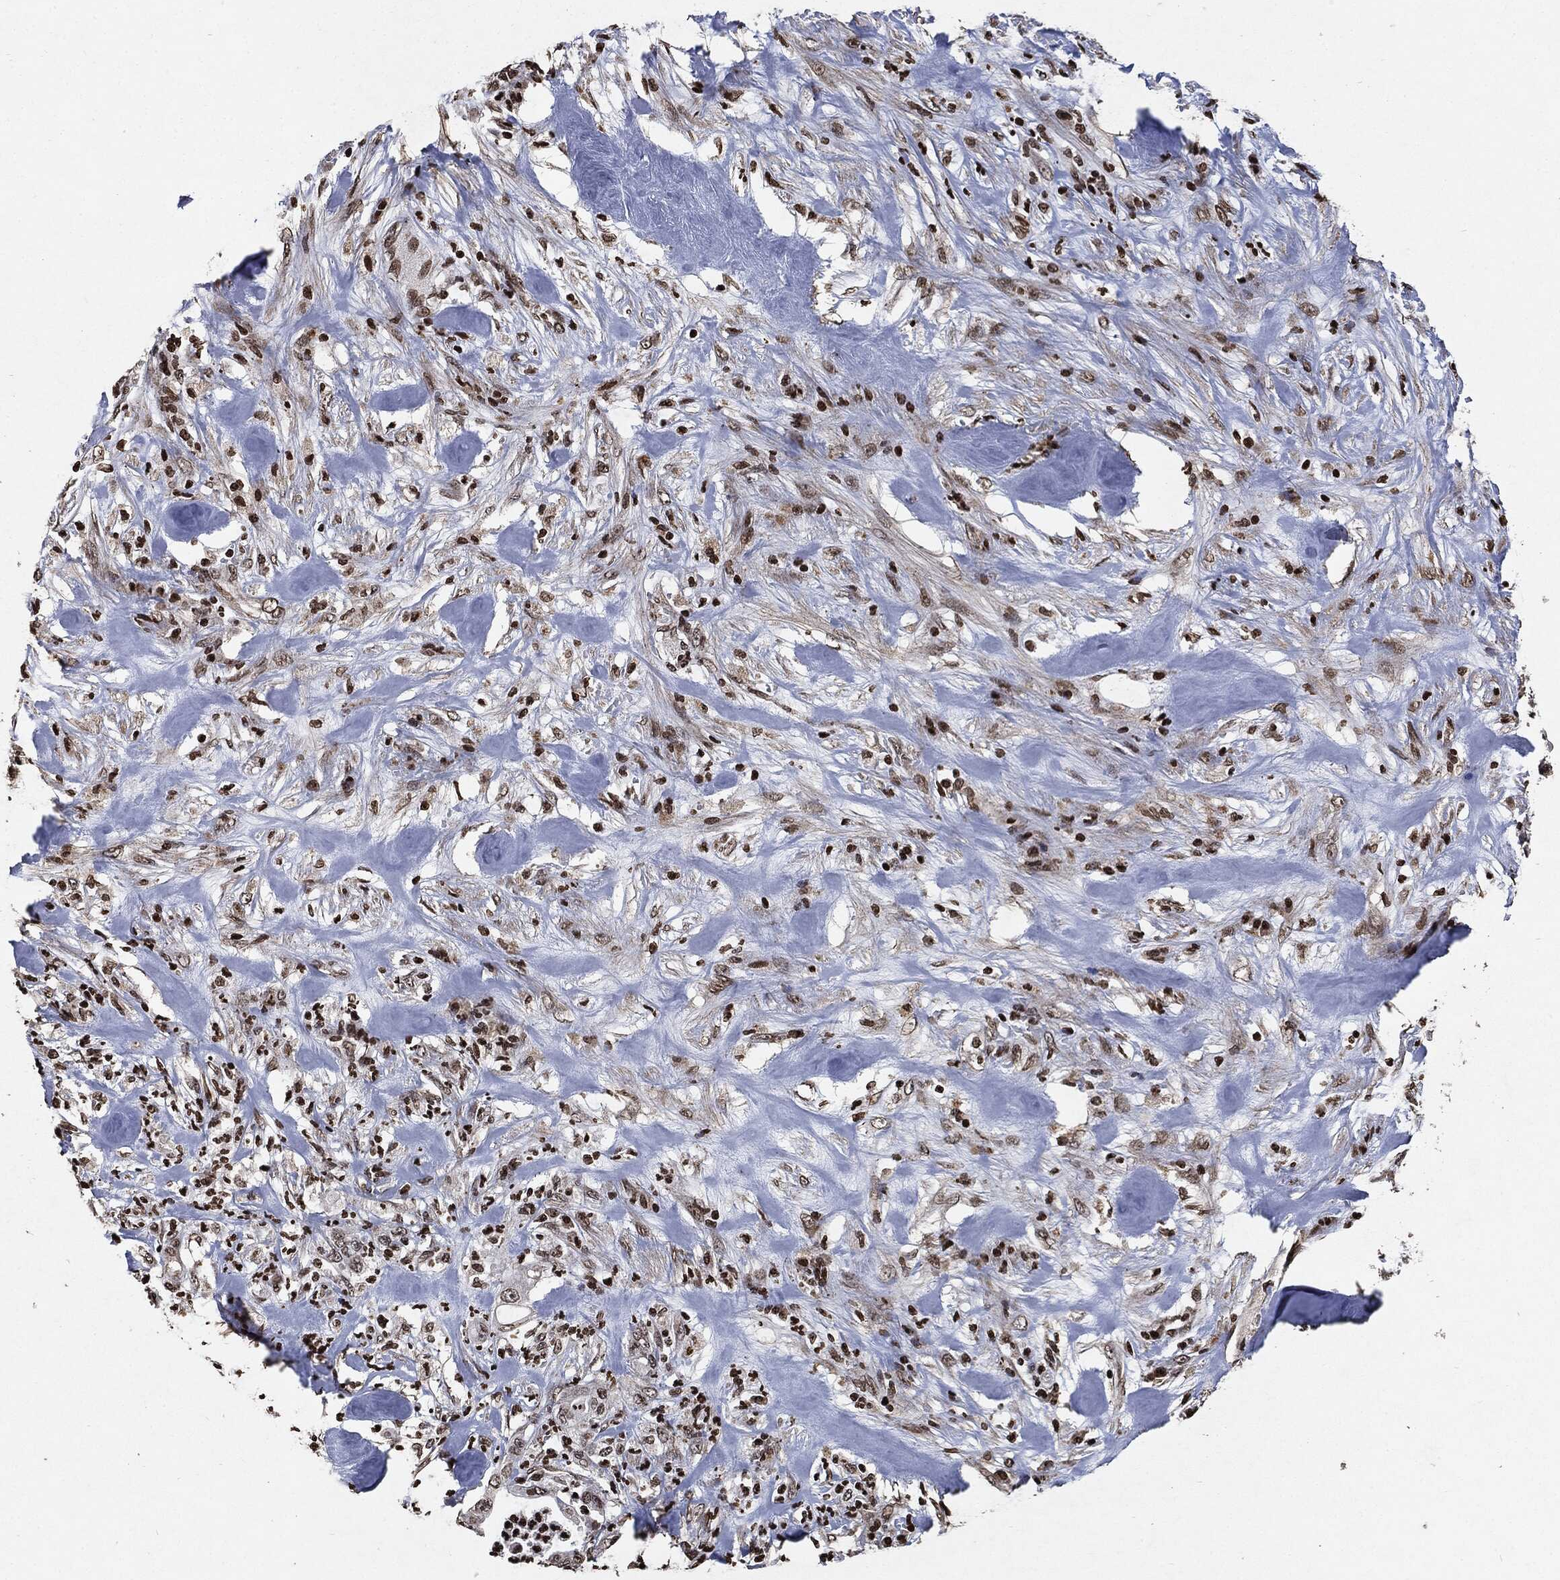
{"staining": {"intensity": "moderate", "quantity": "25%-75%", "location": "nuclear"}, "tissue": "pancreatic cancer", "cell_type": "Tumor cells", "image_type": "cancer", "snomed": [{"axis": "morphology", "description": "Adenocarcinoma, NOS"}, {"axis": "topography", "description": "Pancreas"}], "caption": "The image demonstrates a brown stain indicating the presence of a protein in the nuclear of tumor cells in adenocarcinoma (pancreatic).", "gene": "JUN", "patient": {"sex": "male", "age": 71}}